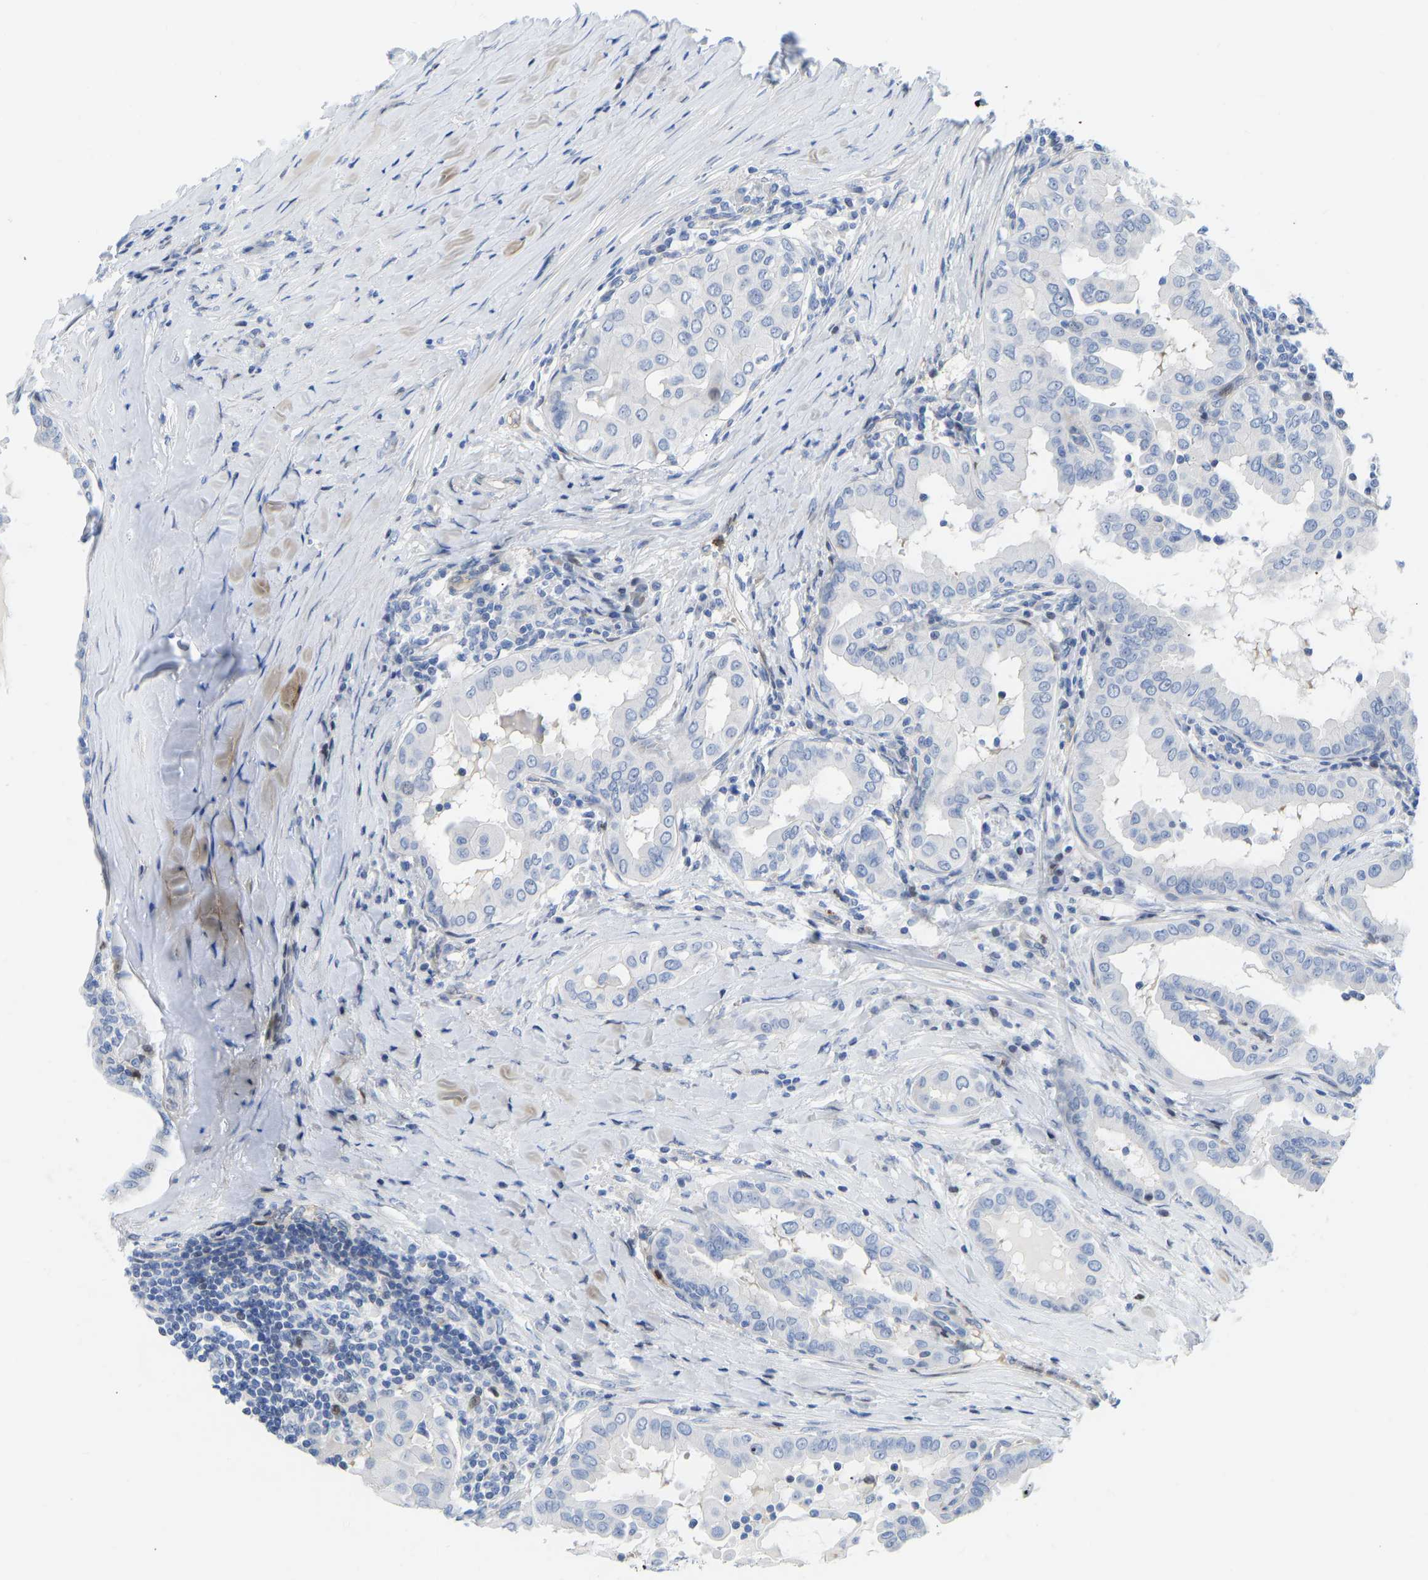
{"staining": {"intensity": "negative", "quantity": "none", "location": "none"}, "tissue": "thyroid cancer", "cell_type": "Tumor cells", "image_type": "cancer", "snomed": [{"axis": "morphology", "description": "Papillary adenocarcinoma, NOS"}, {"axis": "topography", "description": "Thyroid gland"}], "caption": "Tumor cells show no significant expression in thyroid cancer.", "gene": "HDAC5", "patient": {"sex": "male", "age": 33}}